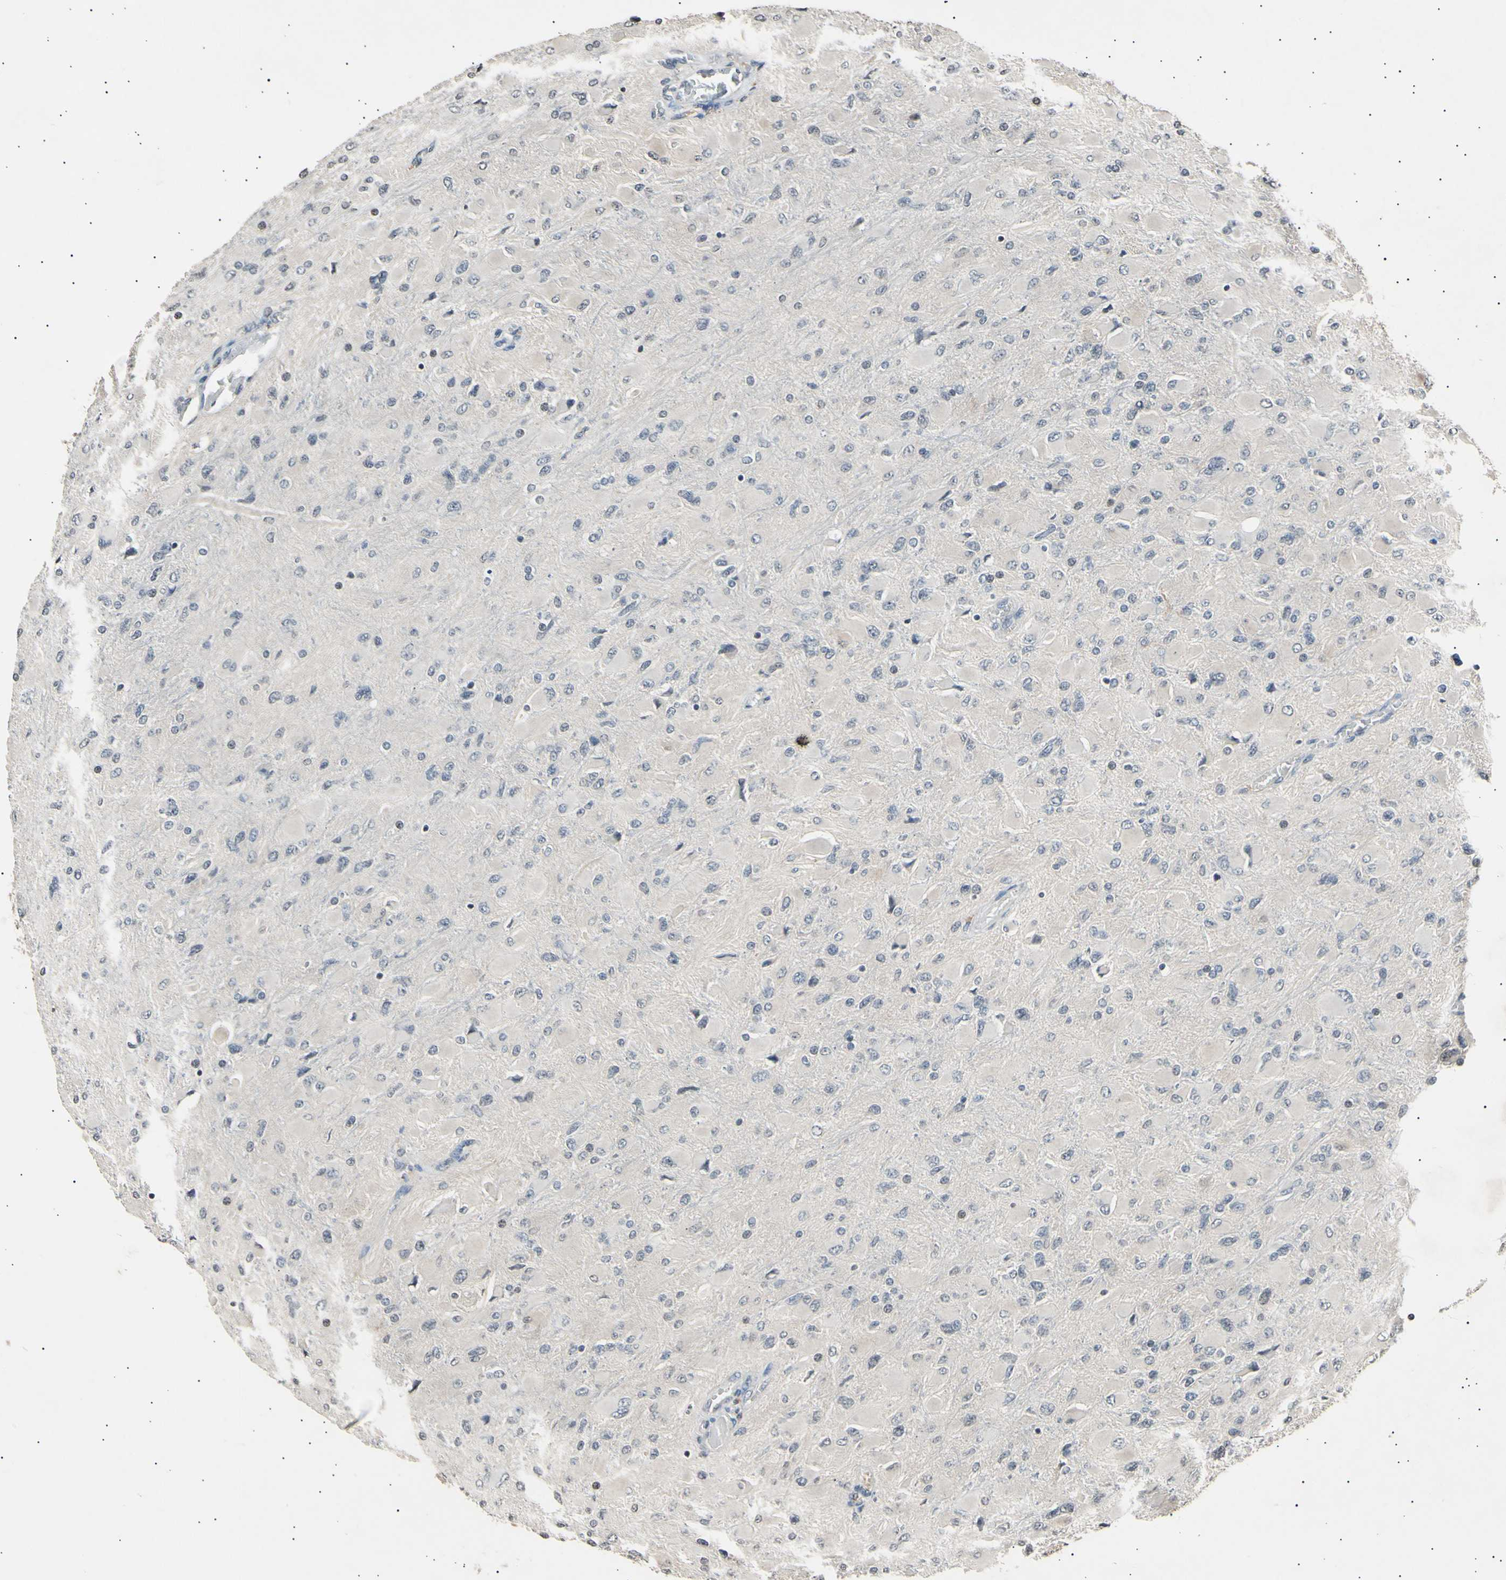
{"staining": {"intensity": "negative", "quantity": "none", "location": "none"}, "tissue": "glioma", "cell_type": "Tumor cells", "image_type": "cancer", "snomed": [{"axis": "morphology", "description": "Glioma, malignant, High grade"}, {"axis": "topography", "description": "Cerebral cortex"}], "caption": "Image shows no protein positivity in tumor cells of glioma tissue.", "gene": "AK1", "patient": {"sex": "female", "age": 36}}